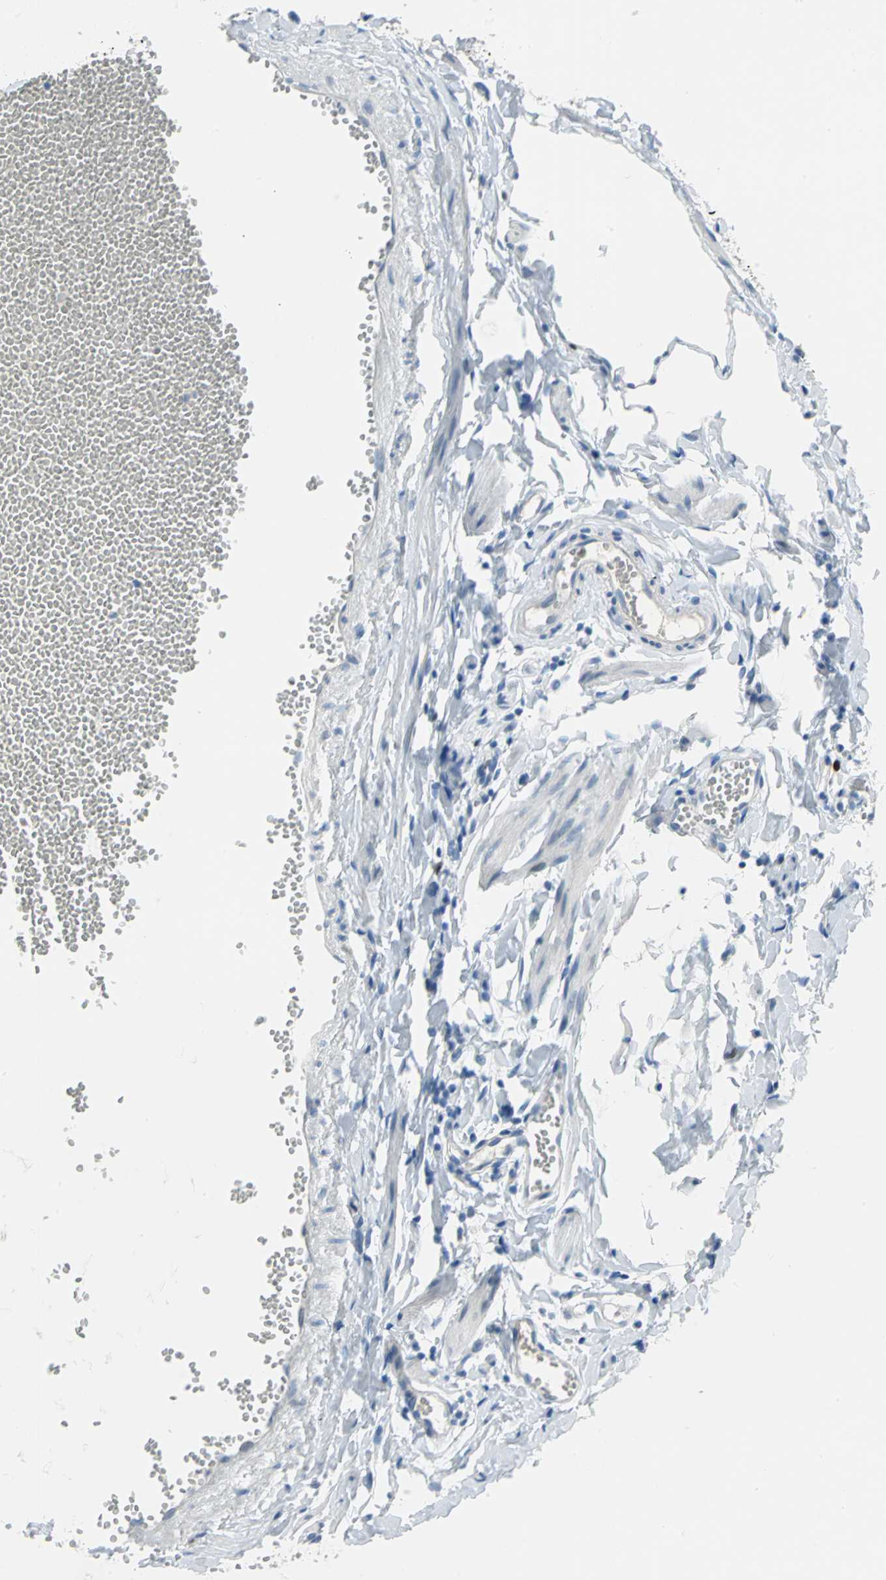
{"staining": {"intensity": "strong", "quantity": "<25%", "location": "nuclear"}, "tissue": "fallopian tube", "cell_type": "Glandular cells", "image_type": "normal", "snomed": [{"axis": "morphology", "description": "Normal tissue, NOS"}, {"axis": "topography", "description": "Fallopian tube"}, {"axis": "topography", "description": "Placenta"}], "caption": "The histopathology image demonstrates immunohistochemical staining of unremarkable fallopian tube. There is strong nuclear staining is identified in about <25% of glandular cells.", "gene": "MCM4", "patient": {"sex": "female", "age": 34}}